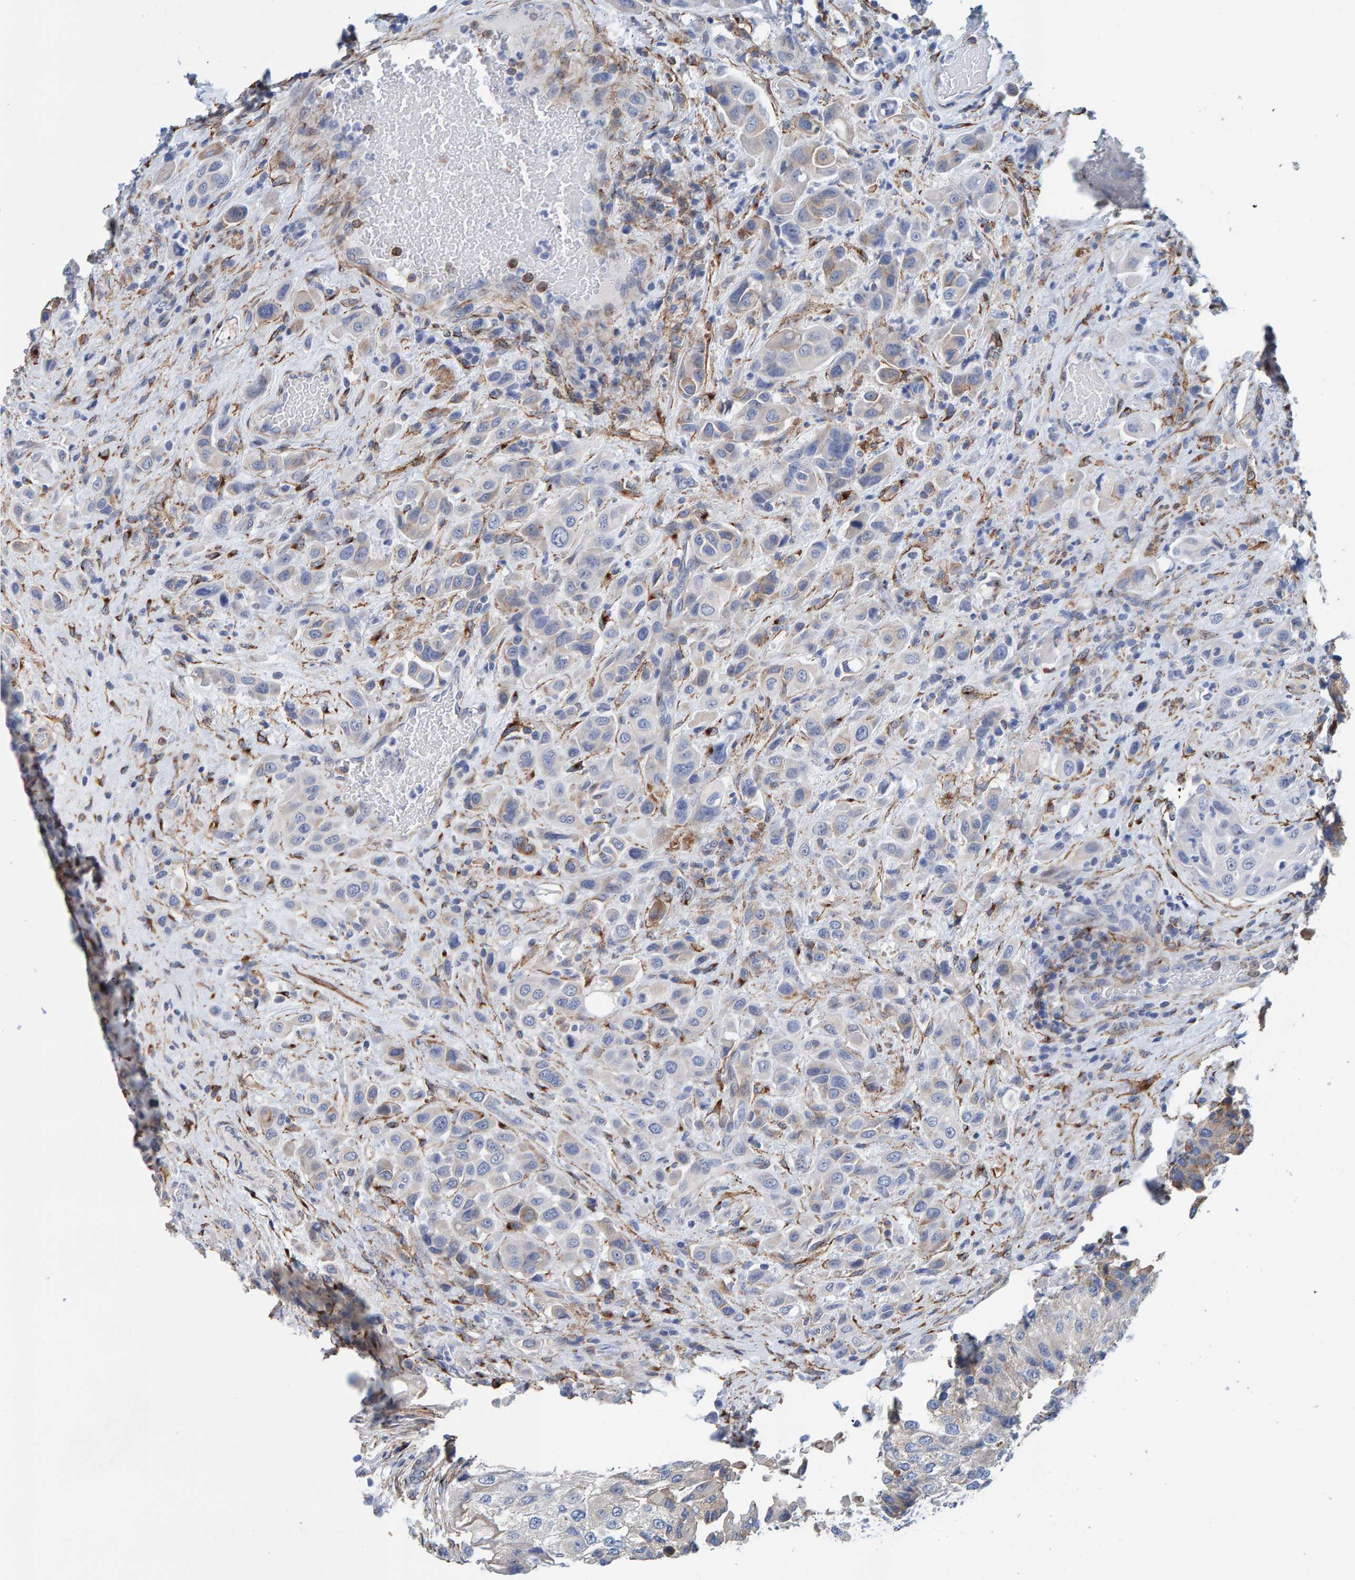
{"staining": {"intensity": "negative", "quantity": "none", "location": "none"}, "tissue": "urothelial cancer", "cell_type": "Tumor cells", "image_type": "cancer", "snomed": [{"axis": "morphology", "description": "Urothelial carcinoma, High grade"}, {"axis": "topography", "description": "Urinary bladder"}], "caption": "Tumor cells are negative for brown protein staining in urothelial cancer. (Stains: DAB immunohistochemistry with hematoxylin counter stain, Microscopy: brightfield microscopy at high magnification).", "gene": "LRP1", "patient": {"sex": "male", "age": 50}}